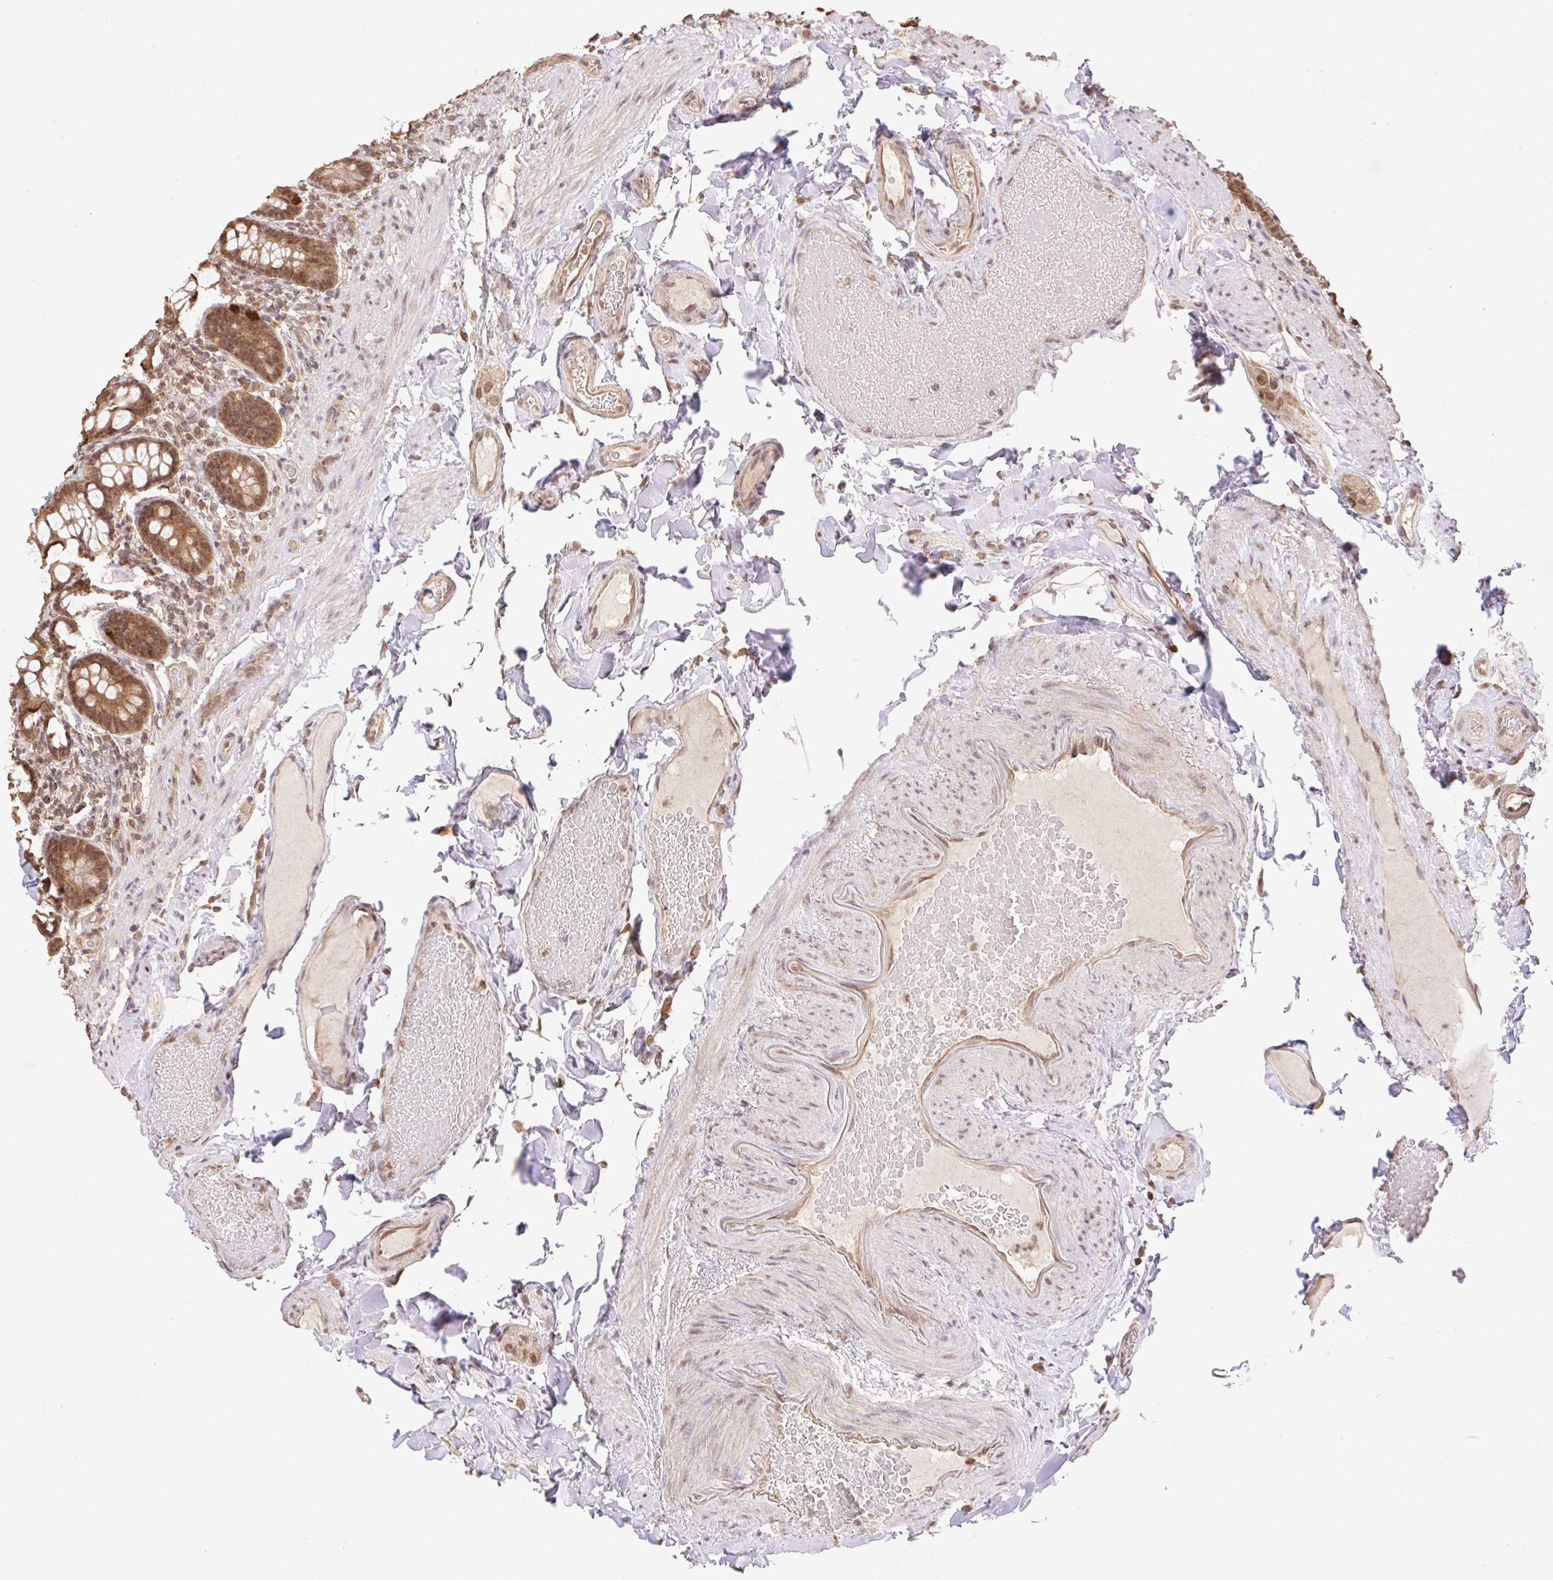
{"staining": {"intensity": "strong", "quantity": ">75%", "location": "cytoplasmic/membranous,nuclear"}, "tissue": "small intestine", "cell_type": "Glandular cells", "image_type": "normal", "snomed": [{"axis": "morphology", "description": "Normal tissue, NOS"}, {"axis": "topography", "description": "Small intestine"}], "caption": "High-power microscopy captured an immunohistochemistry photomicrograph of unremarkable small intestine, revealing strong cytoplasmic/membranous,nuclear expression in approximately >75% of glandular cells.", "gene": "VPS25", "patient": {"sex": "male", "age": 70}}